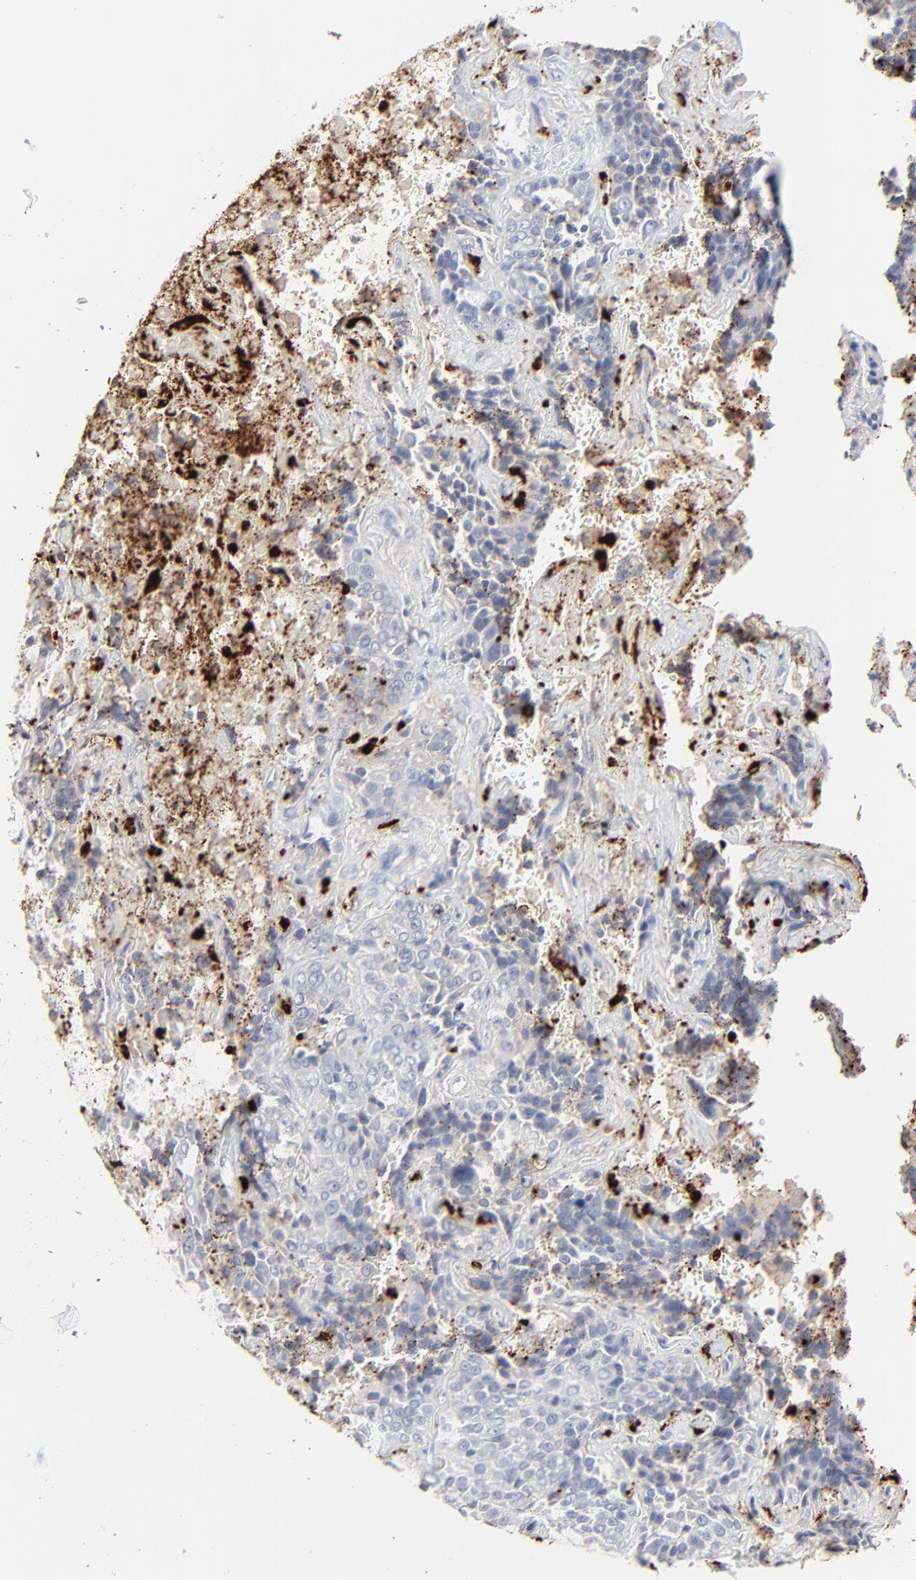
{"staining": {"intensity": "negative", "quantity": "none", "location": "none"}, "tissue": "lung cancer", "cell_type": "Tumor cells", "image_type": "cancer", "snomed": [{"axis": "morphology", "description": "Squamous cell carcinoma, NOS"}, {"axis": "topography", "description": "Lung"}], "caption": "IHC photomicrograph of lung cancer stained for a protein (brown), which exhibits no expression in tumor cells.", "gene": "LCN2", "patient": {"sex": "male", "age": 54}}